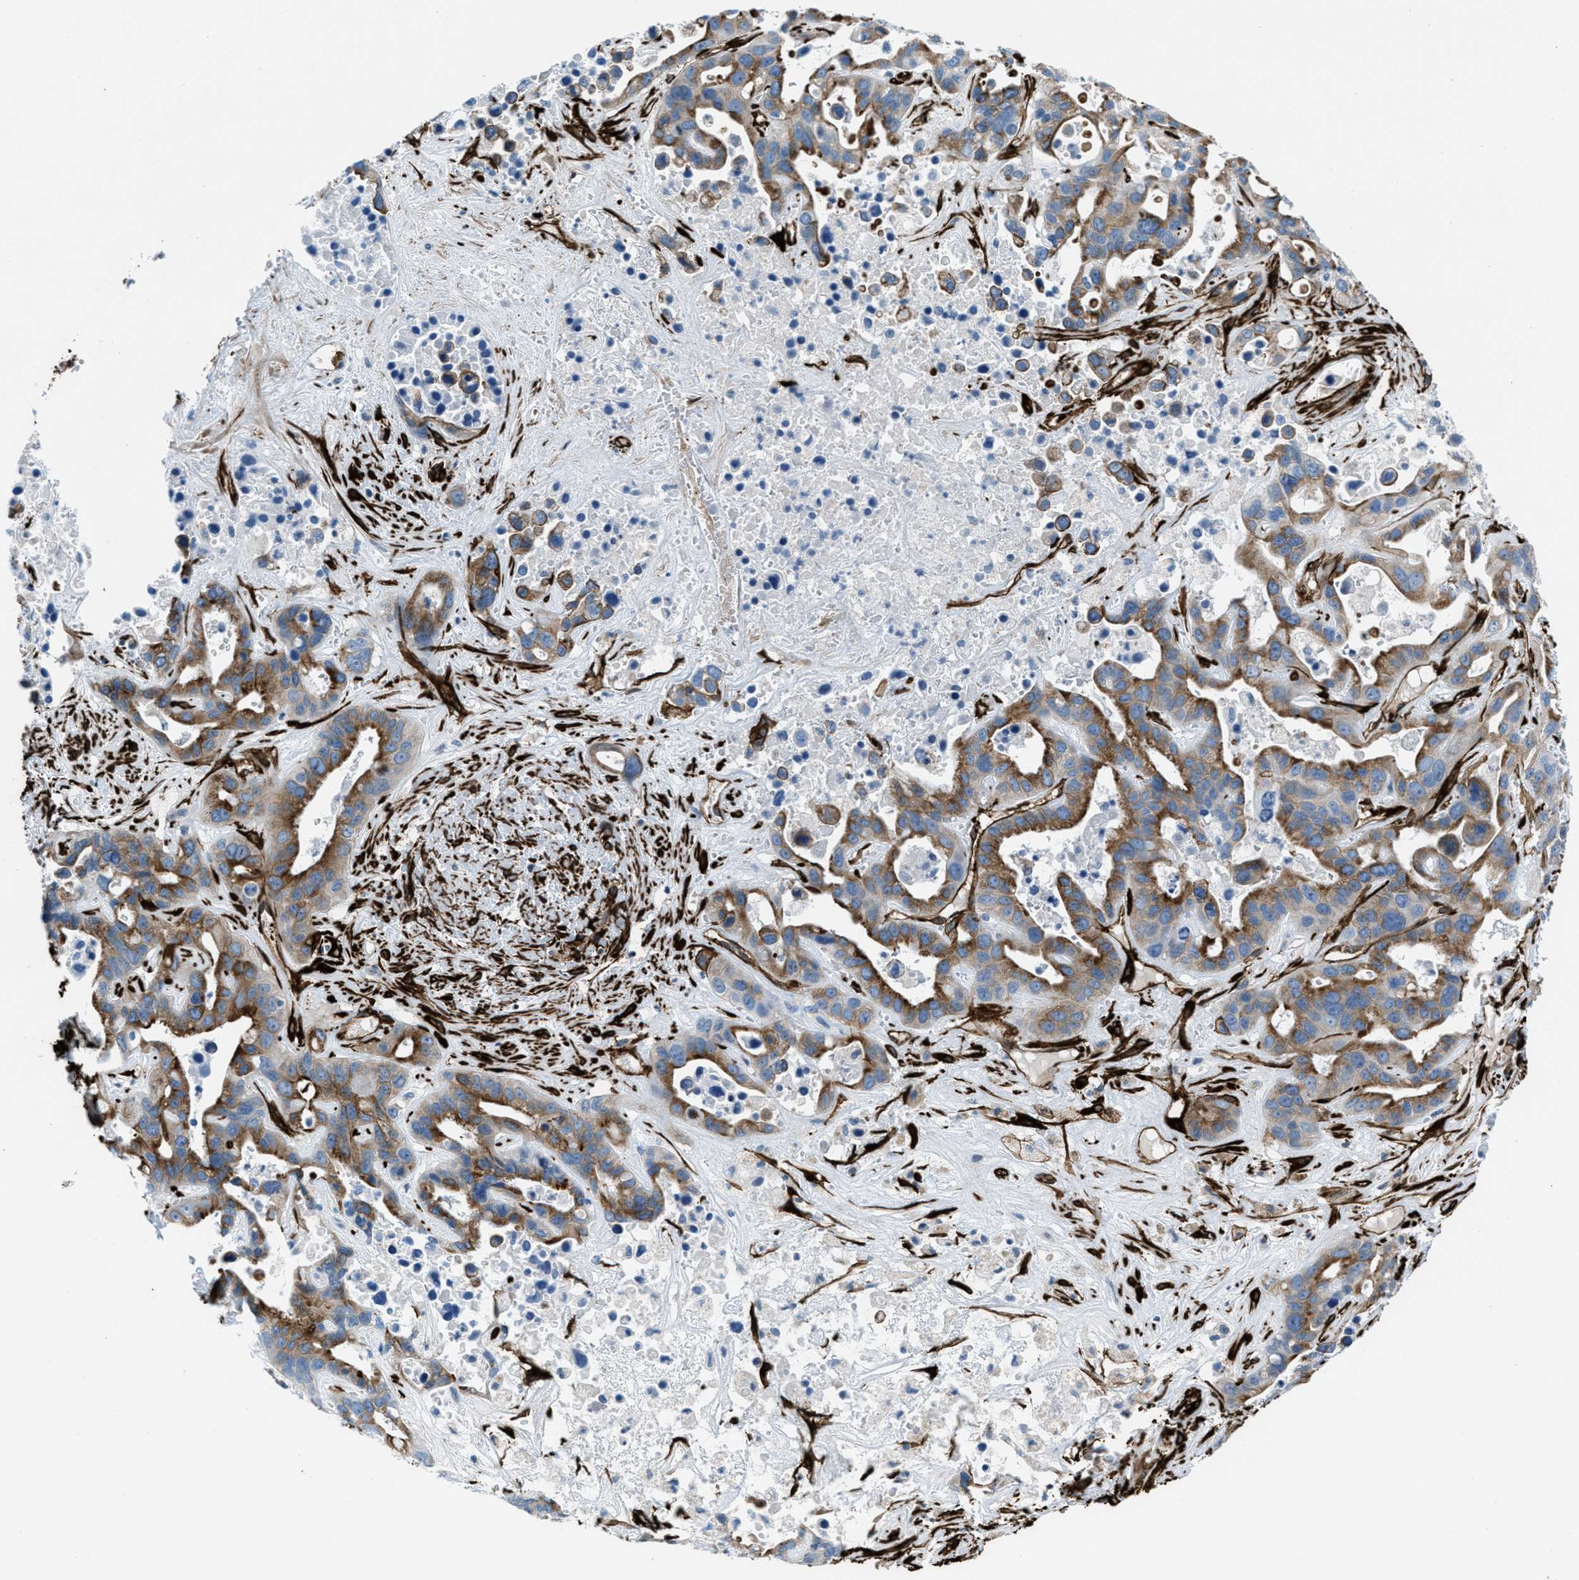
{"staining": {"intensity": "moderate", "quantity": ">75%", "location": "cytoplasmic/membranous"}, "tissue": "liver cancer", "cell_type": "Tumor cells", "image_type": "cancer", "snomed": [{"axis": "morphology", "description": "Cholangiocarcinoma"}, {"axis": "topography", "description": "Liver"}], "caption": "Immunohistochemistry (IHC) of liver cancer displays medium levels of moderate cytoplasmic/membranous positivity in about >75% of tumor cells. (DAB IHC, brown staining for protein, blue staining for nuclei).", "gene": "CALD1", "patient": {"sex": "female", "age": 65}}